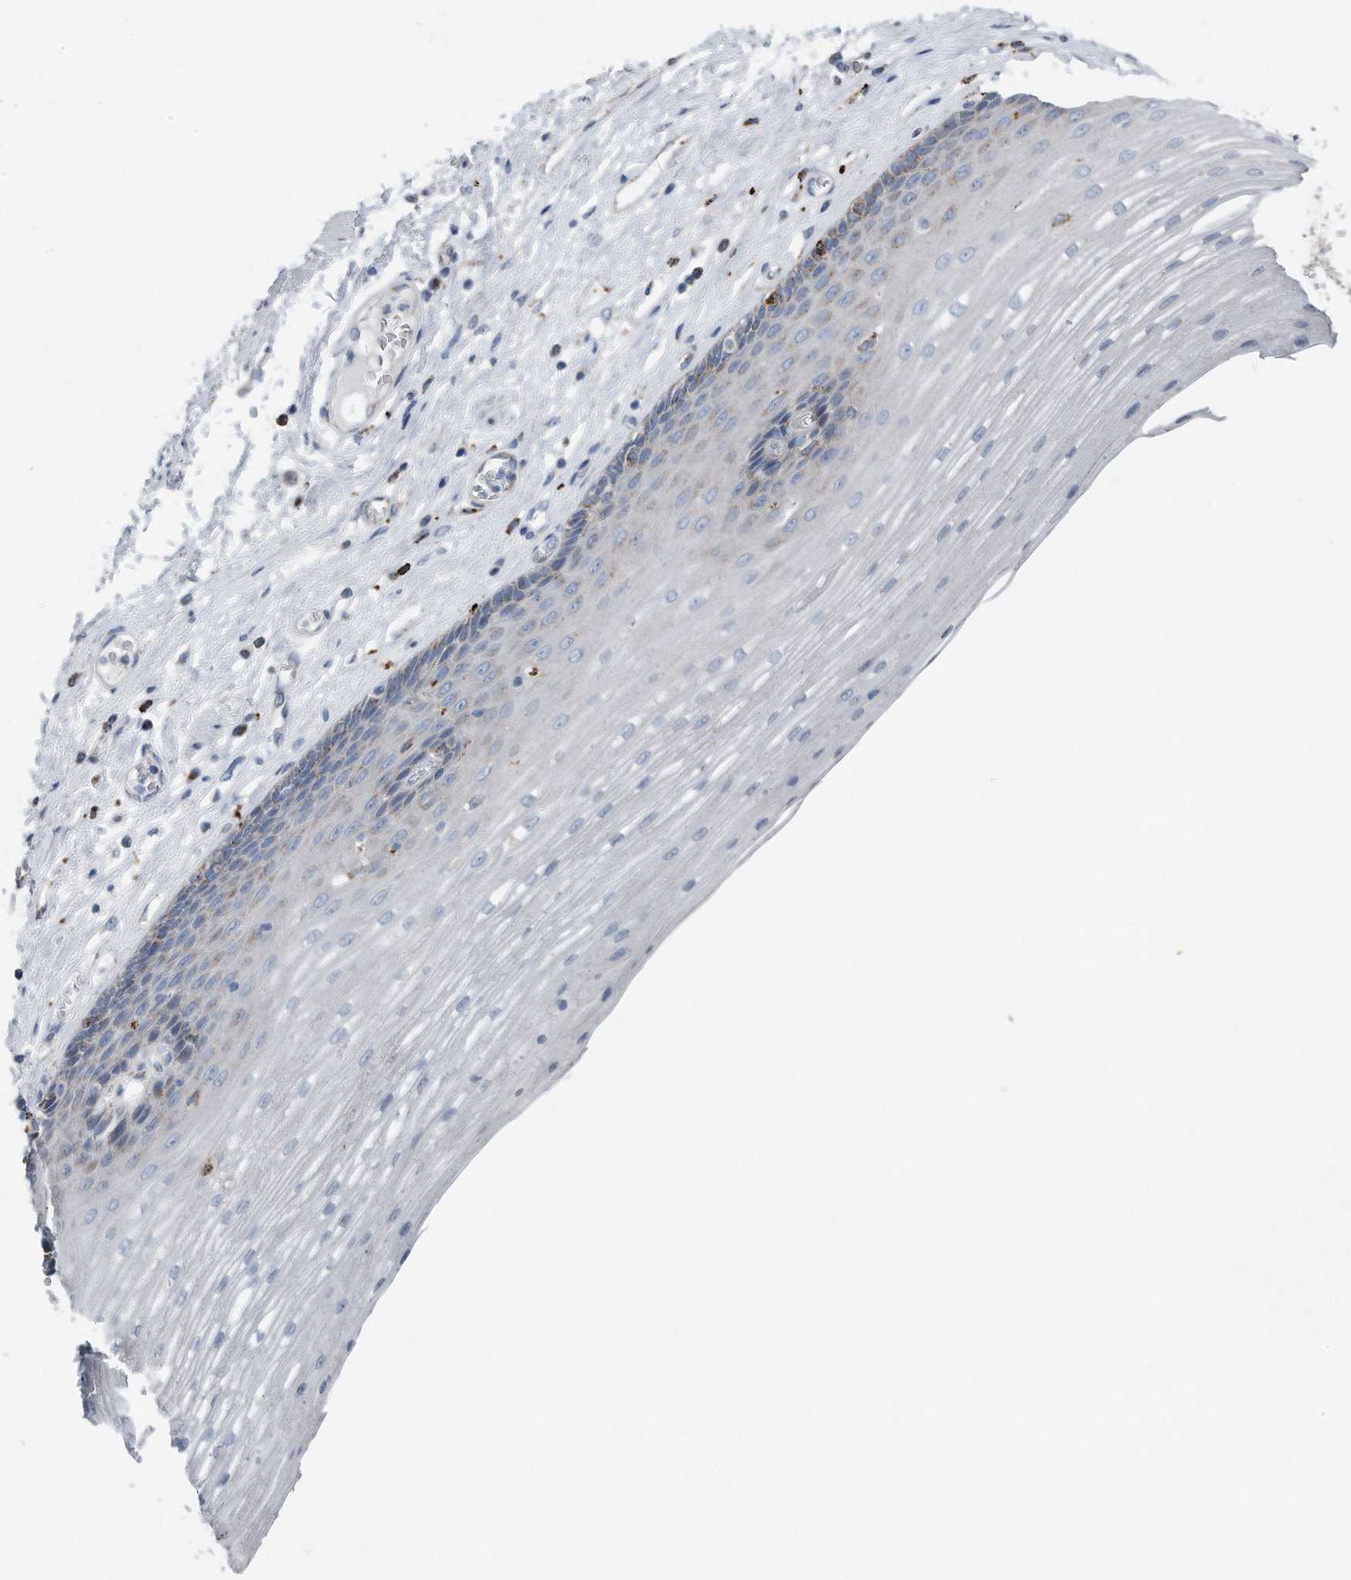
{"staining": {"intensity": "weak", "quantity": "<25%", "location": "cytoplasmic/membranous"}, "tissue": "esophagus", "cell_type": "Squamous epithelial cells", "image_type": "normal", "snomed": [{"axis": "morphology", "description": "Normal tissue, NOS"}, {"axis": "topography", "description": "Esophagus"}], "caption": "Squamous epithelial cells show no significant positivity in normal esophagus. (DAB (3,3'-diaminobenzidine) IHC, high magnification).", "gene": "ZNF772", "patient": {"sex": "male", "age": 62}}